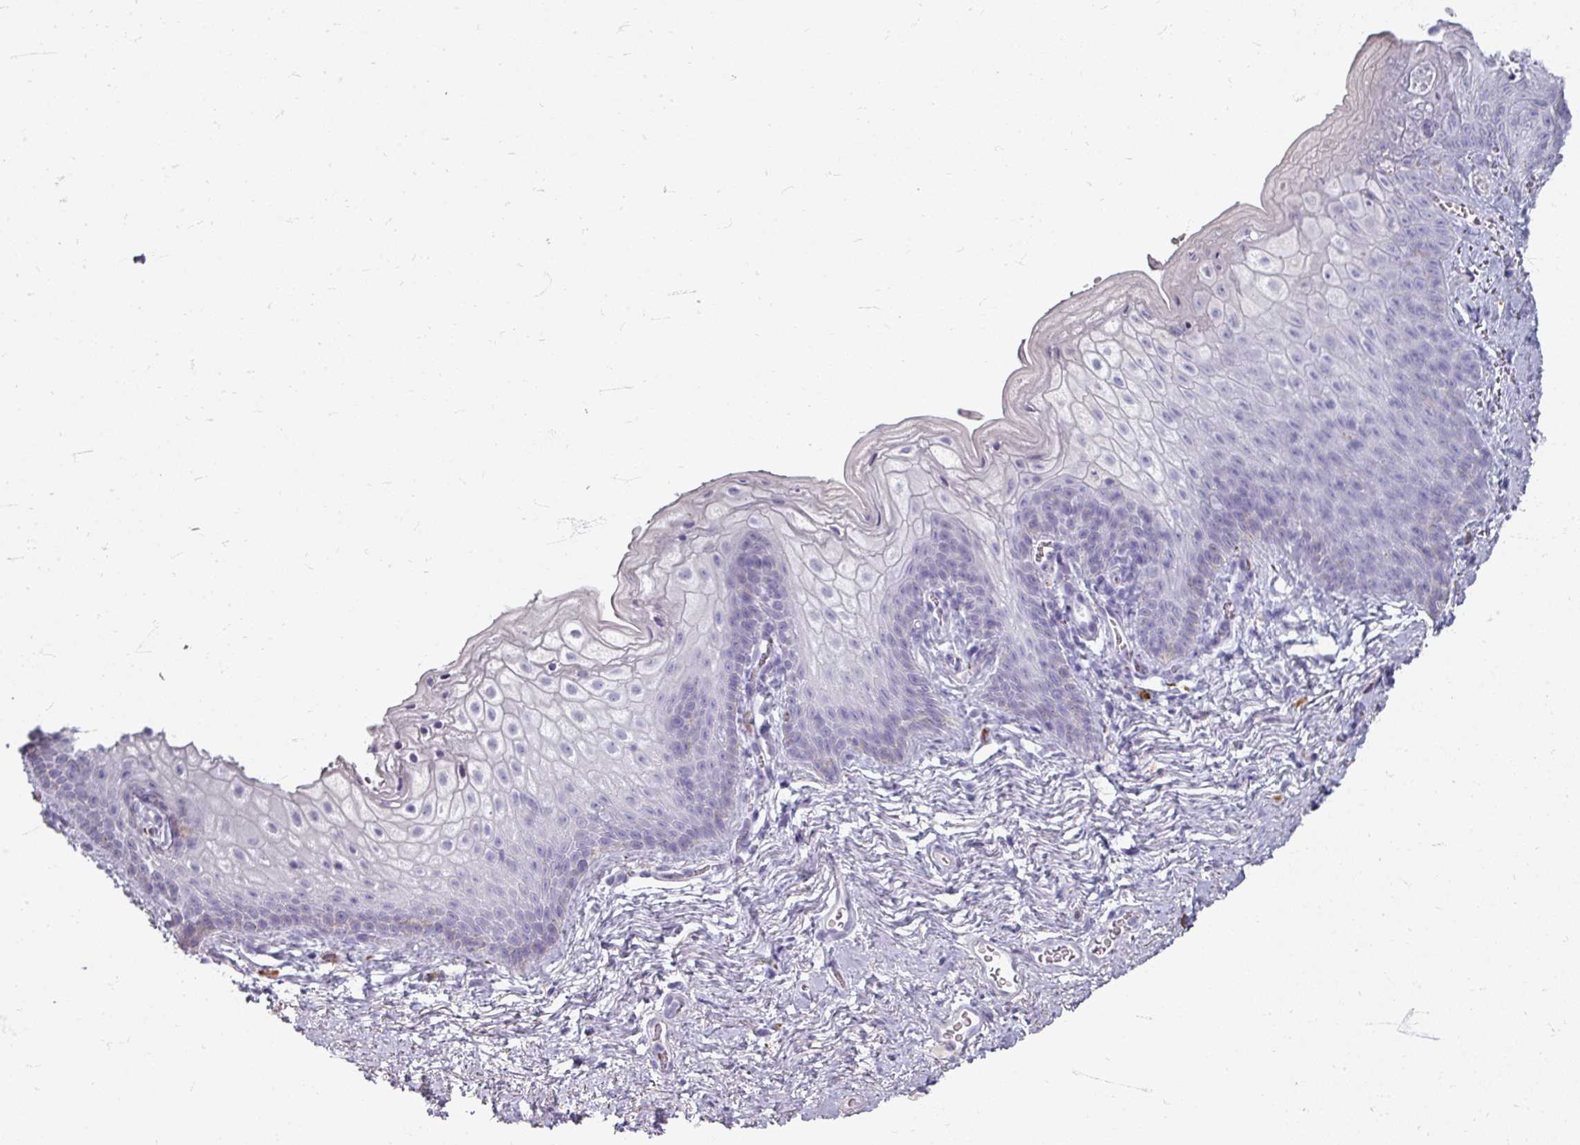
{"staining": {"intensity": "negative", "quantity": "none", "location": "none"}, "tissue": "vagina", "cell_type": "Squamous epithelial cells", "image_type": "normal", "snomed": [{"axis": "morphology", "description": "Normal tissue, NOS"}, {"axis": "topography", "description": "Vulva"}, {"axis": "topography", "description": "Vagina"}, {"axis": "topography", "description": "Peripheral nerve tissue"}], "caption": "High power microscopy image of an immunohistochemistry (IHC) micrograph of unremarkable vagina, revealing no significant positivity in squamous epithelial cells. The staining was performed using DAB to visualize the protein expression in brown, while the nuclei were stained in blue with hematoxylin (Magnification: 20x).", "gene": "ZNF878", "patient": {"sex": "female", "age": 66}}